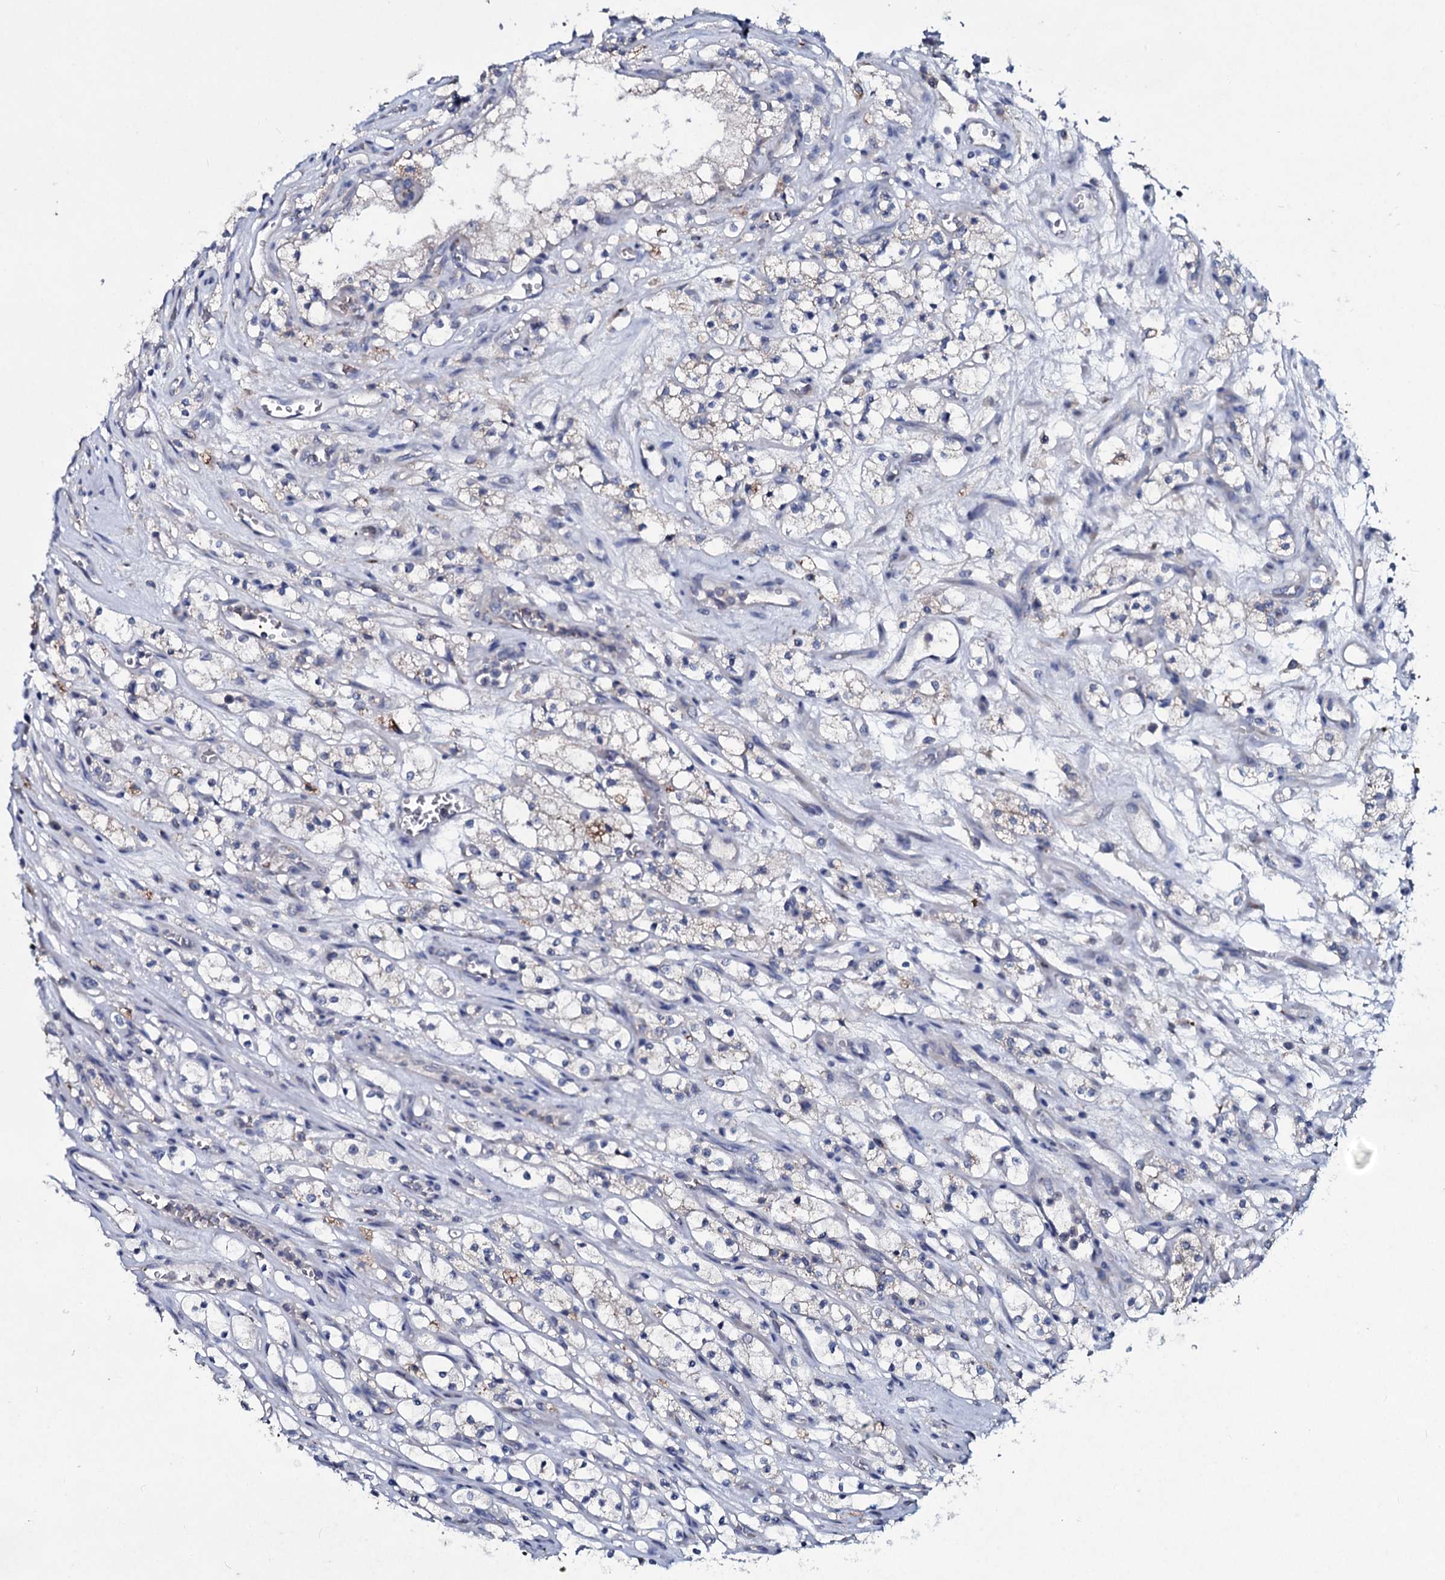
{"staining": {"intensity": "negative", "quantity": "none", "location": "none"}, "tissue": "renal cancer", "cell_type": "Tumor cells", "image_type": "cancer", "snomed": [{"axis": "morphology", "description": "Adenocarcinoma, NOS"}, {"axis": "topography", "description": "Kidney"}], "caption": "A high-resolution micrograph shows immunohistochemistry staining of renal cancer, which displays no significant expression in tumor cells.", "gene": "TPGS2", "patient": {"sex": "female", "age": 69}}